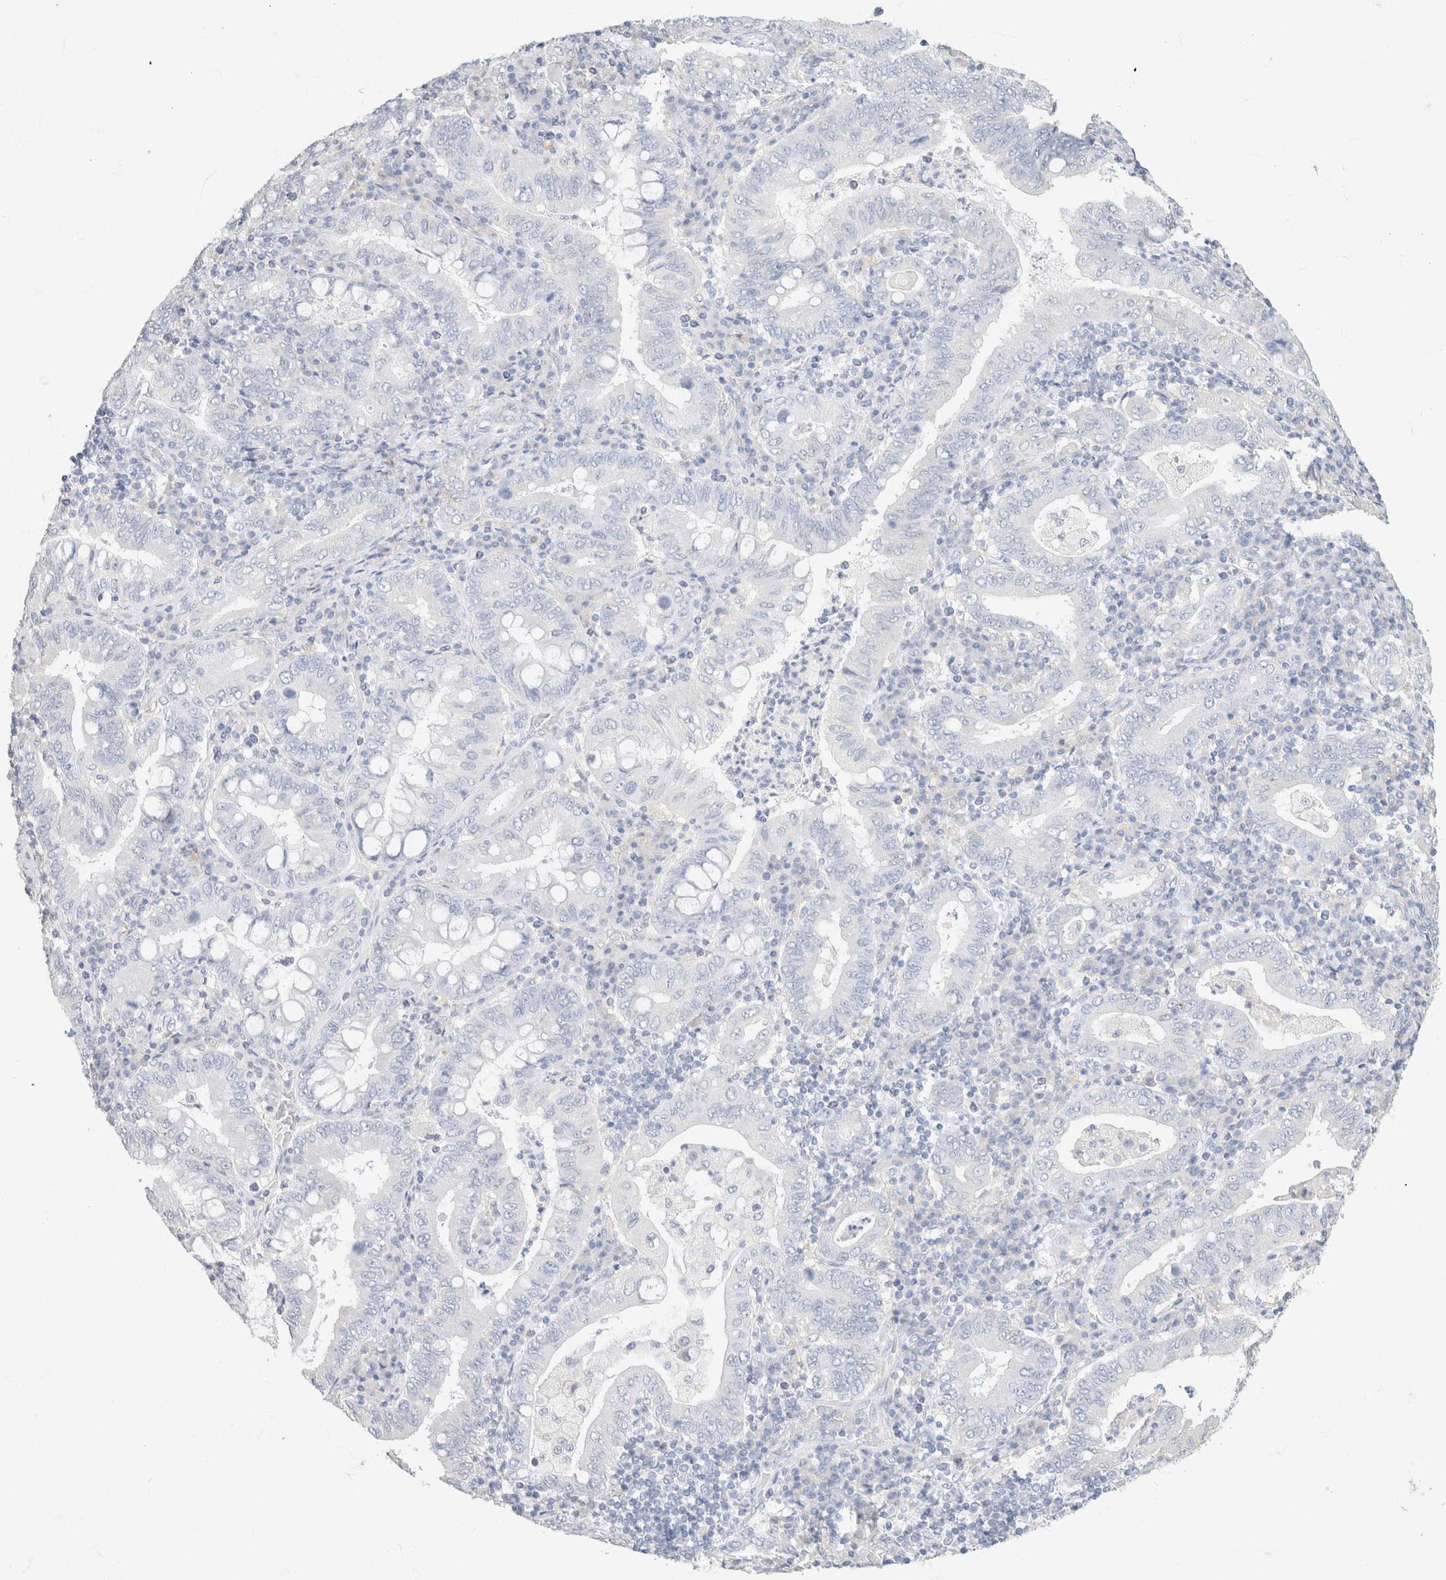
{"staining": {"intensity": "negative", "quantity": "none", "location": "none"}, "tissue": "stomach cancer", "cell_type": "Tumor cells", "image_type": "cancer", "snomed": [{"axis": "morphology", "description": "Normal tissue, NOS"}, {"axis": "morphology", "description": "Adenocarcinoma, NOS"}, {"axis": "topography", "description": "Esophagus"}, {"axis": "topography", "description": "Stomach, upper"}, {"axis": "topography", "description": "Peripheral nerve tissue"}], "caption": "The immunohistochemistry photomicrograph has no significant staining in tumor cells of adenocarcinoma (stomach) tissue. The staining is performed using DAB brown chromogen with nuclei counter-stained in using hematoxylin.", "gene": "CA12", "patient": {"sex": "male", "age": 62}}